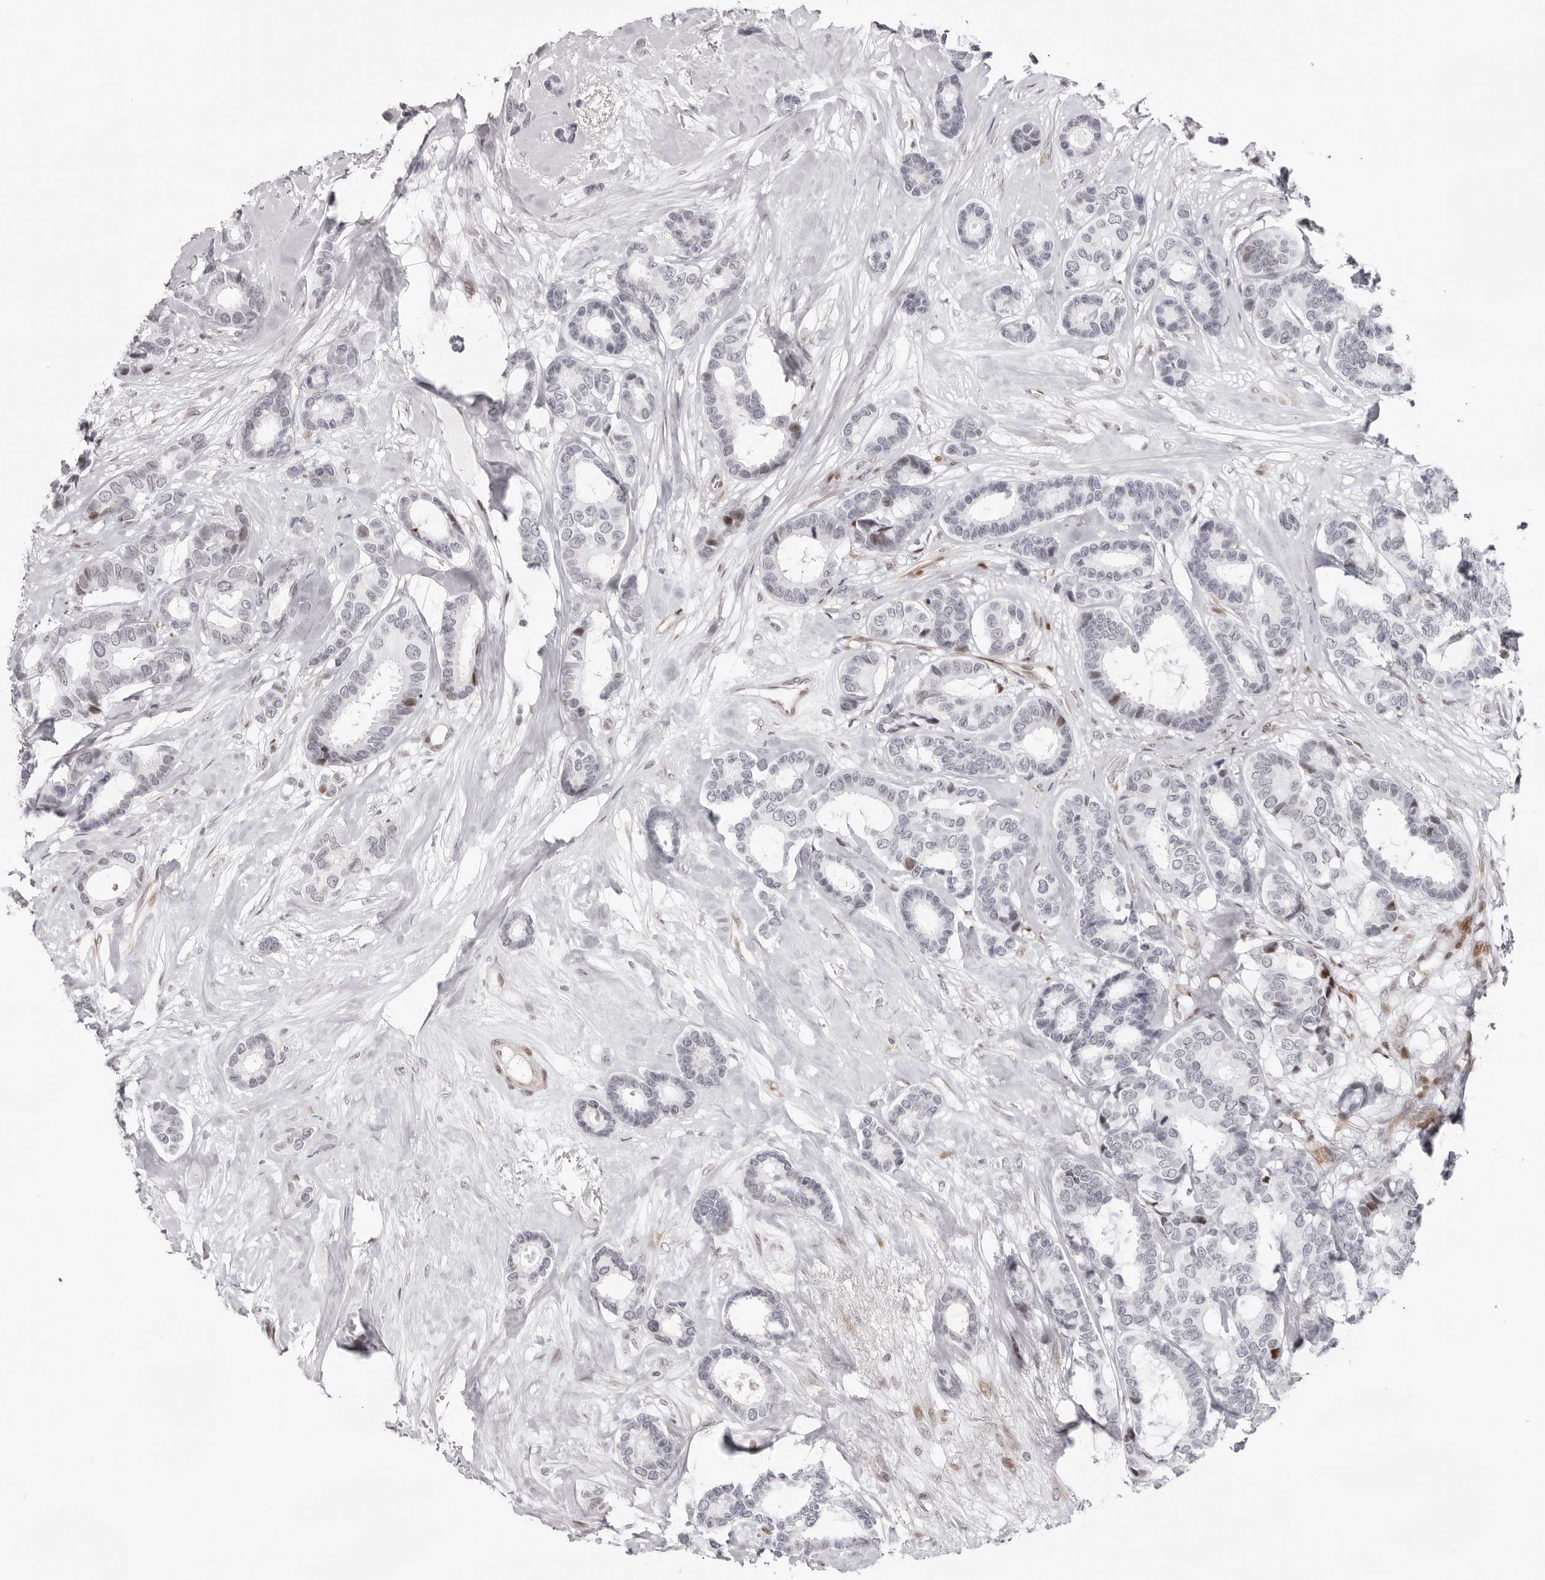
{"staining": {"intensity": "negative", "quantity": "none", "location": "none"}, "tissue": "breast cancer", "cell_type": "Tumor cells", "image_type": "cancer", "snomed": [{"axis": "morphology", "description": "Duct carcinoma"}, {"axis": "topography", "description": "Breast"}], "caption": "A photomicrograph of breast cancer stained for a protein exhibits no brown staining in tumor cells.", "gene": "NTPCR", "patient": {"sex": "female", "age": 87}}